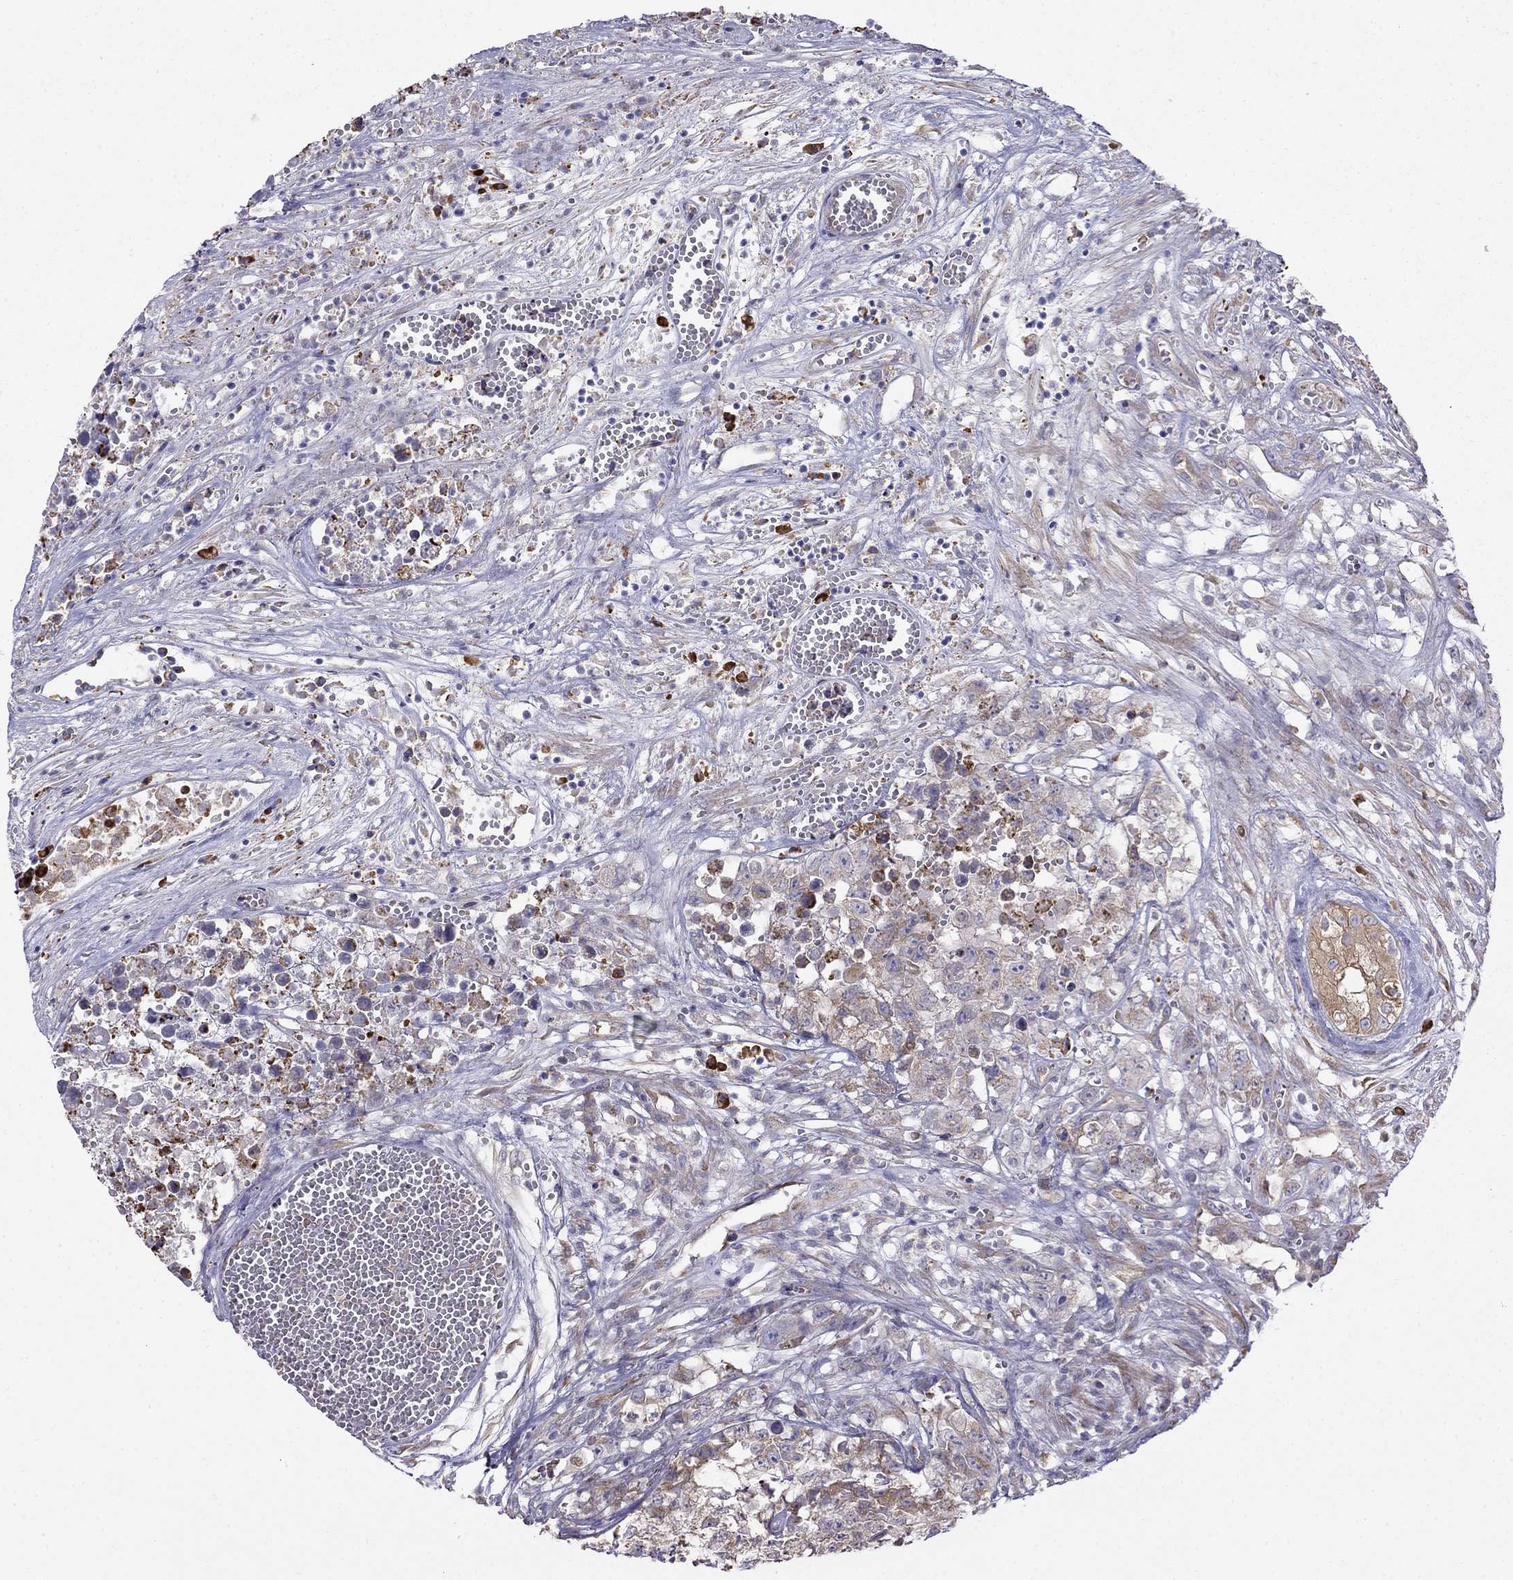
{"staining": {"intensity": "negative", "quantity": "none", "location": "none"}, "tissue": "testis cancer", "cell_type": "Tumor cells", "image_type": "cancer", "snomed": [{"axis": "morphology", "description": "Seminoma, NOS"}, {"axis": "morphology", "description": "Carcinoma, Embryonal, NOS"}, {"axis": "topography", "description": "Testis"}], "caption": "High power microscopy photomicrograph of an immunohistochemistry micrograph of embryonal carcinoma (testis), revealing no significant expression in tumor cells.", "gene": "LONRF2", "patient": {"sex": "male", "age": 22}}